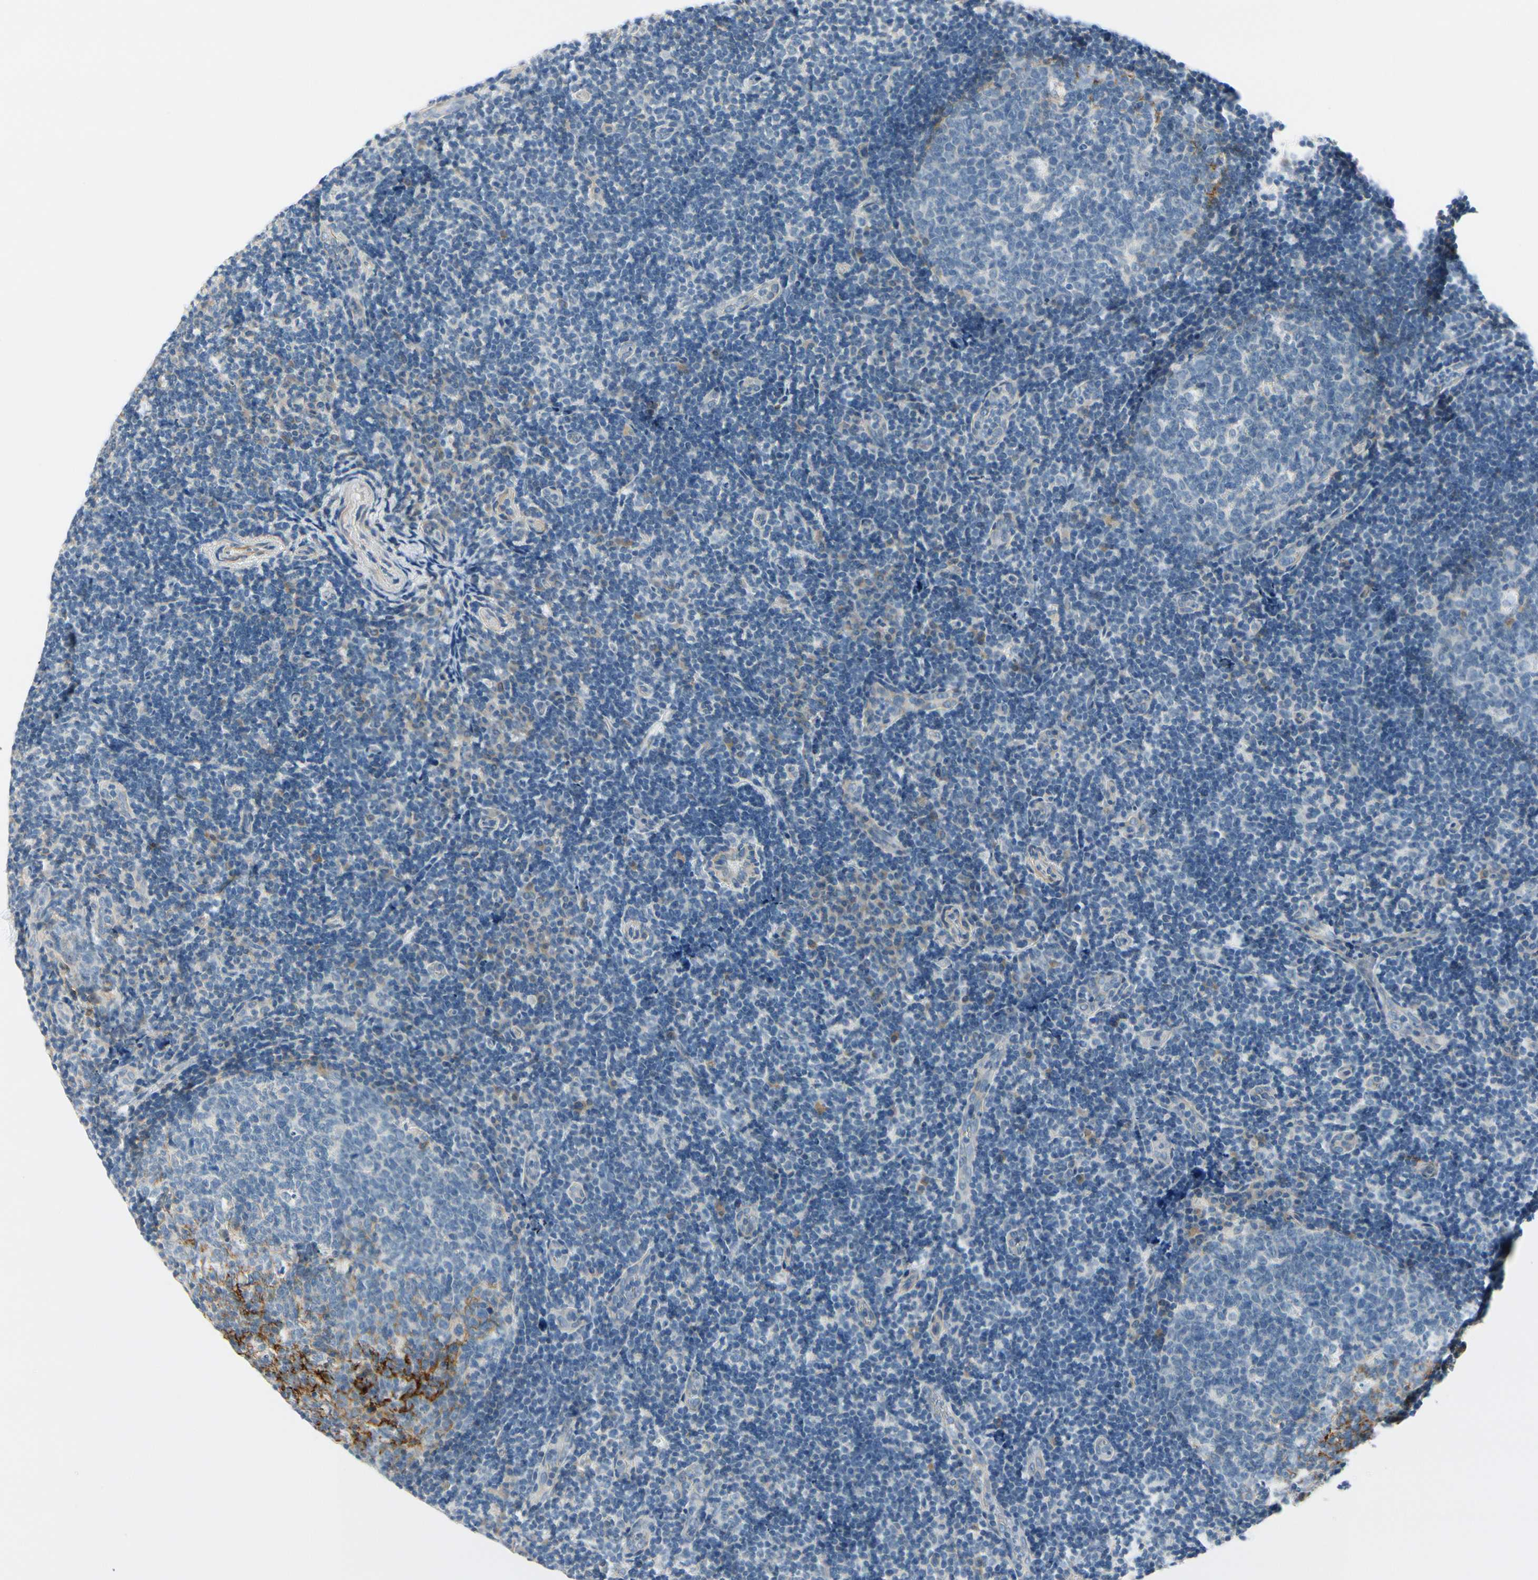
{"staining": {"intensity": "strong", "quantity": "25%-75%", "location": "cytoplasmic/membranous"}, "tissue": "tonsil", "cell_type": "Germinal center cells", "image_type": "normal", "snomed": [{"axis": "morphology", "description": "Normal tissue, NOS"}, {"axis": "topography", "description": "Tonsil"}], "caption": "Strong cytoplasmic/membranous protein positivity is seen in about 25%-75% of germinal center cells in tonsil.", "gene": "FCER2", "patient": {"sex": "female", "age": 40}}